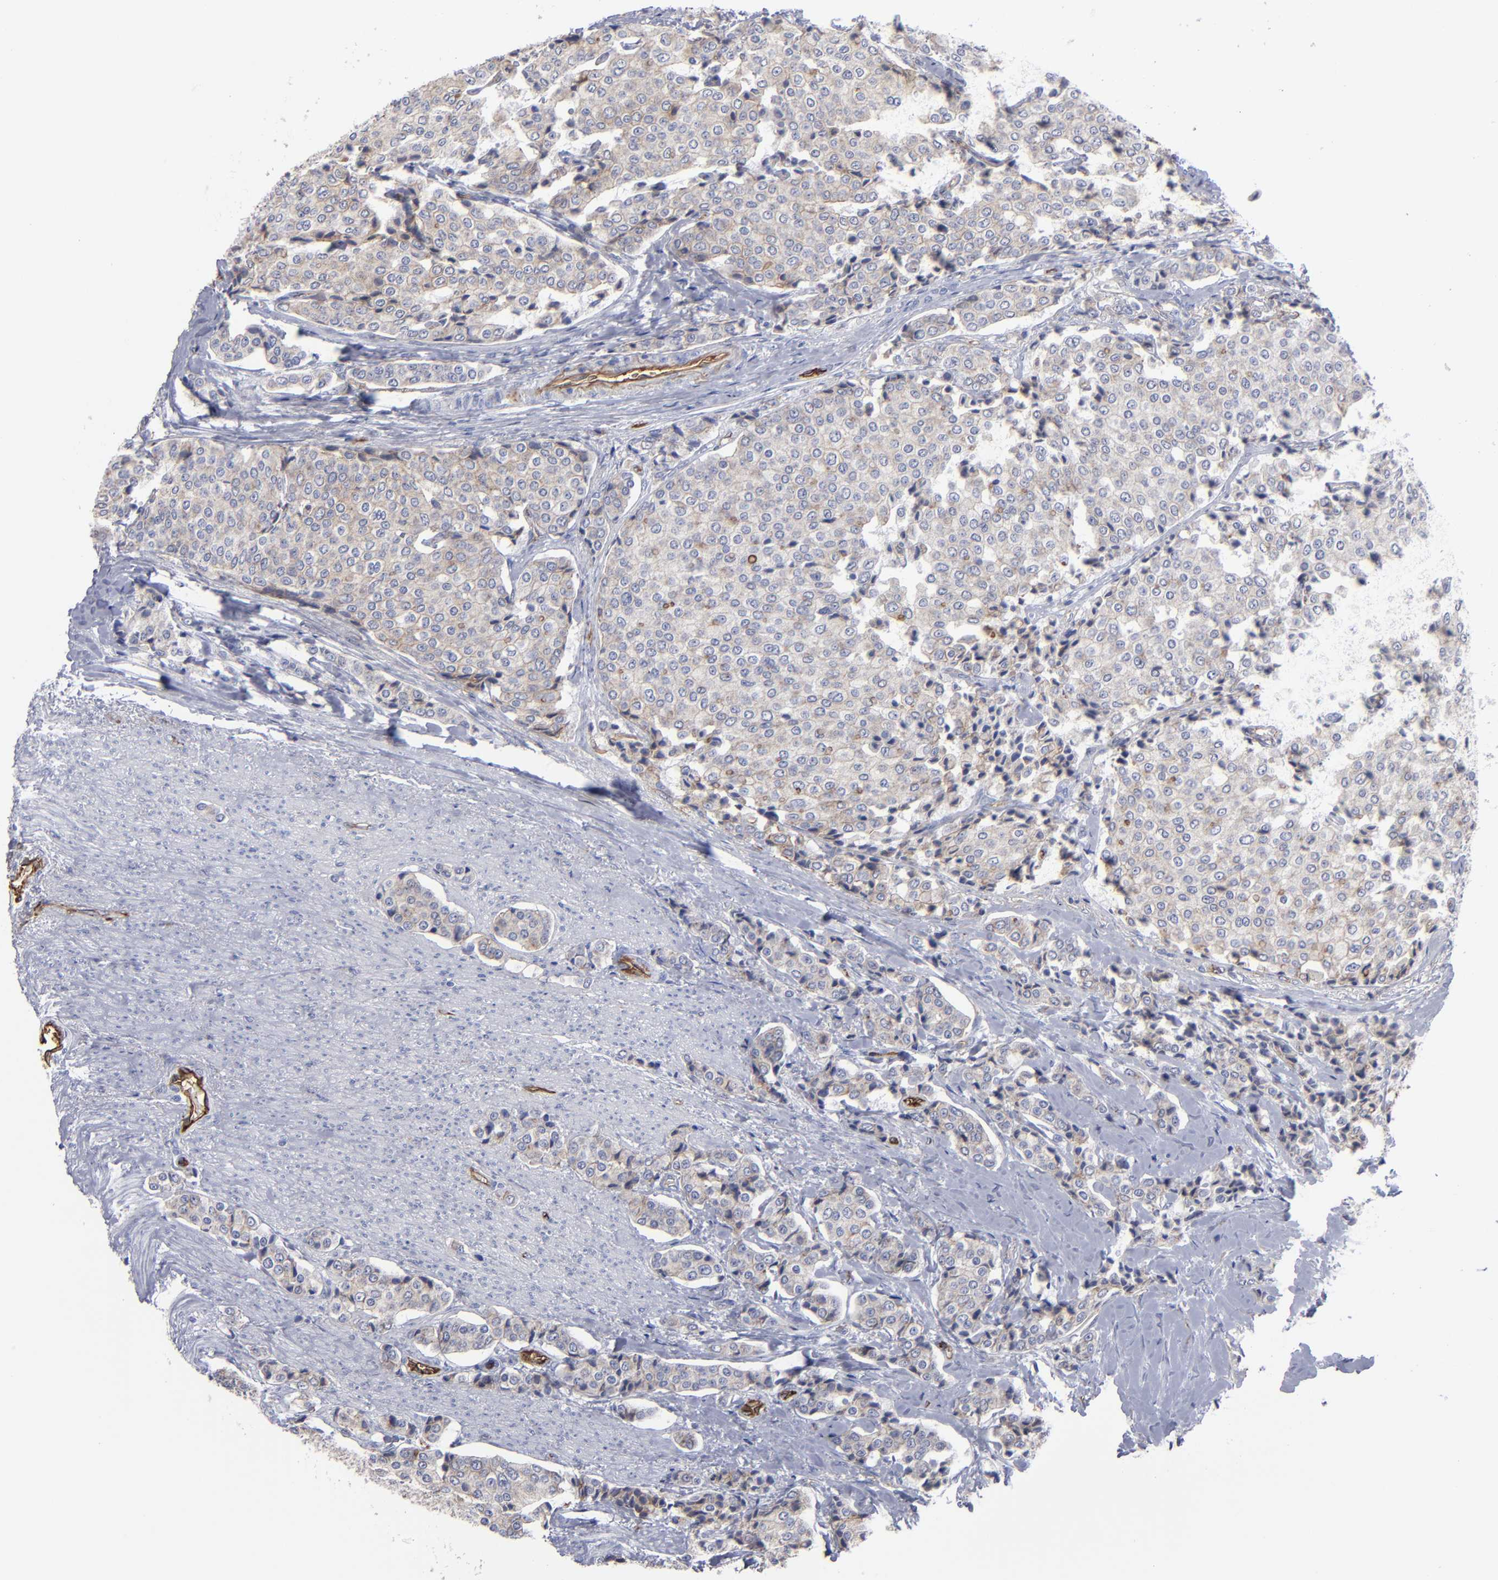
{"staining": {"intensity": "weak", "quantity": "25%-75%", "location": "cytoplasmic/membranous"}, "tissue": "carcinoid", "cell_type": "Tumor cells", "image_type": "cancer", "snomed": [{"axis": "morphology", "description": "Carcinoid, malignant, NOS"}, {"axis": "topography", "description": "Colon"}], "caption": "About 25%-75% of tumor cells in carcinoid (malignant) display weak cytoplasmic/membranous protein expression as visualized by brown immunohistochemical staining.", "gene": "TM4SF1", "patient": {"sex": "female", "age": 61}}